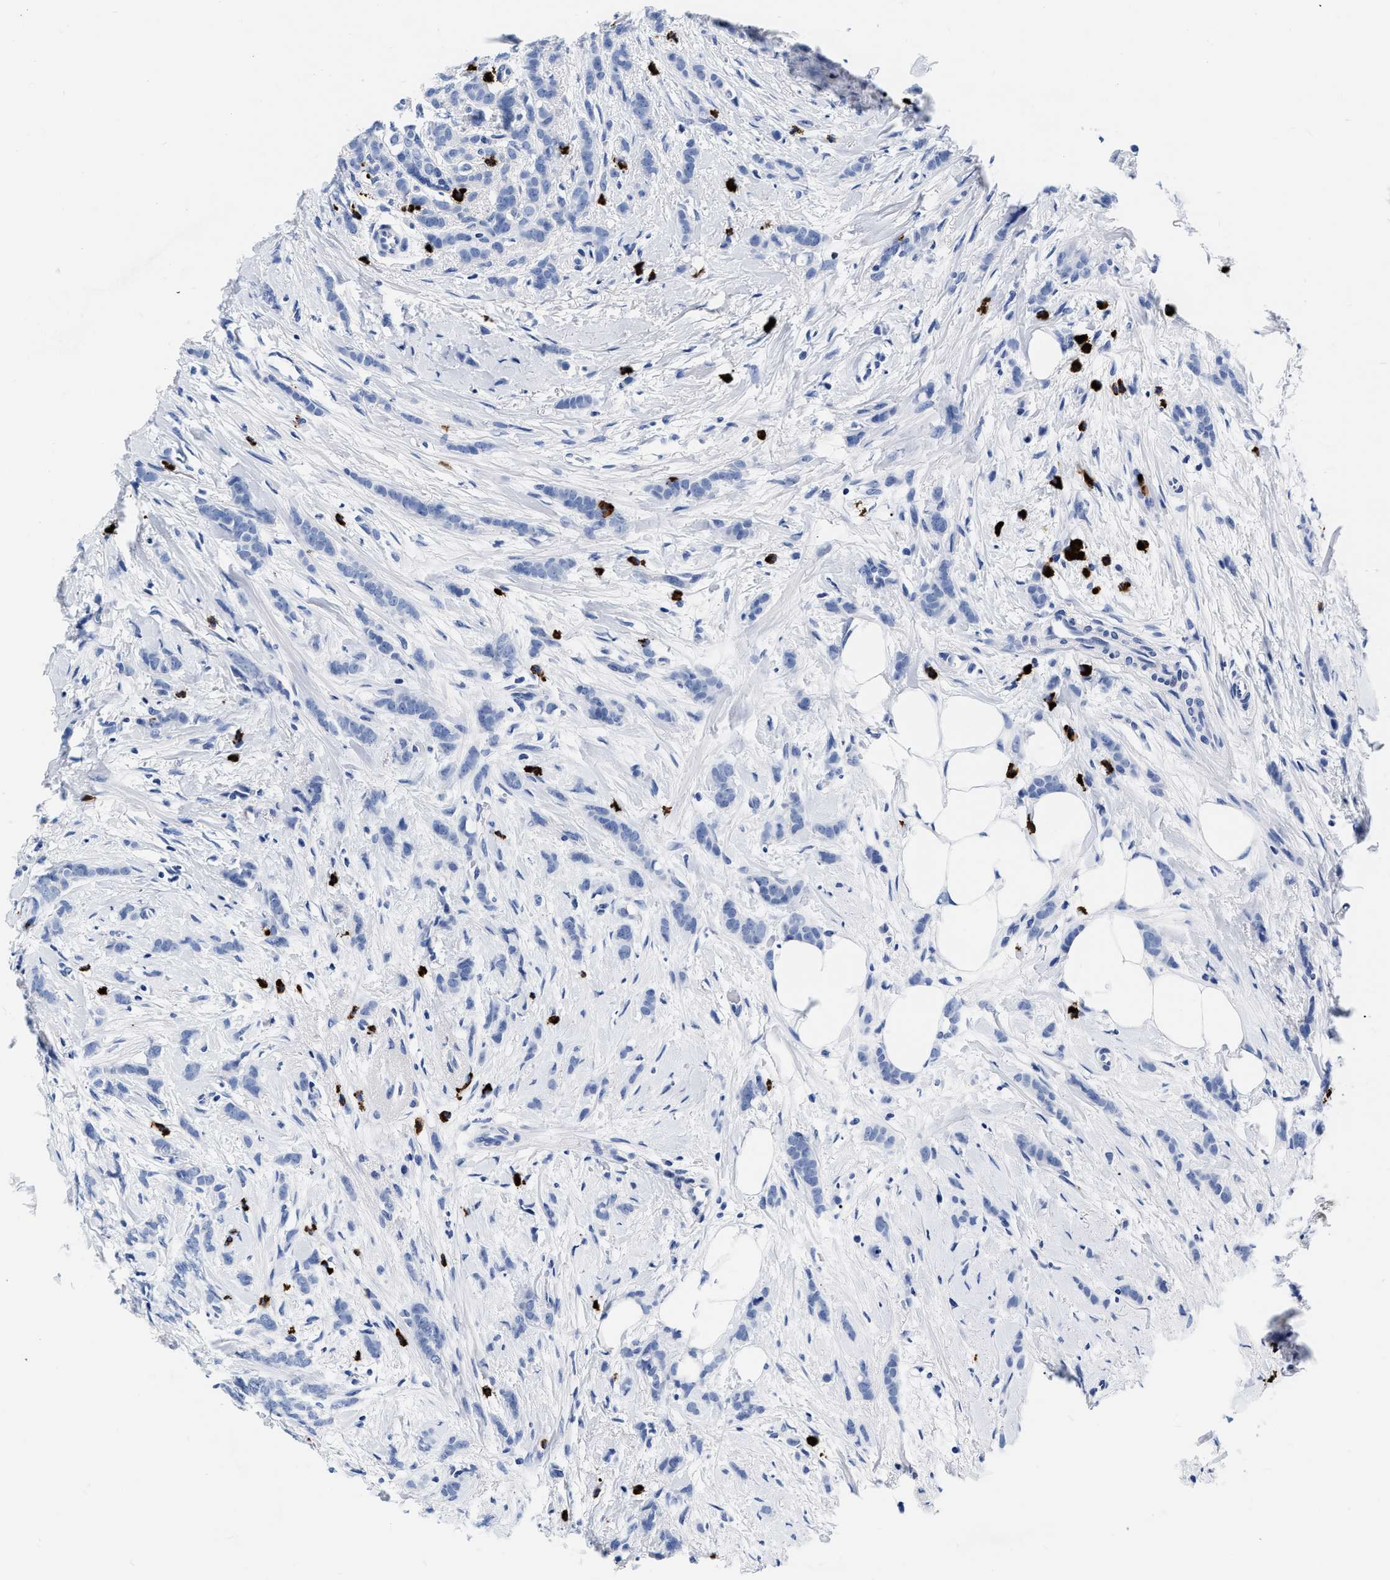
{"staining": {"intensity": "negative", "quantity": "none", "location": "none"}, "tissue": "breast cancer", "cell_type": "Tumor cells", "image_type": "cancer", "snomed": [{"axis": "morphology", "description": "Lobular carcinoma, in situ"}, {"axis": "morphology", "description": "Lobular carcinoma"}, {"axis": "topography", "description": "Breast"}], "caption": "This is a image of immunohistochemistry staining of breast cancer (lobular carcinoma in situ), which shows no staining in tumor cells. (Immunohistochemistry (ihc), brightfield microscopy, high magnification).", "gene": "CER1", "patient": {"sex": "female", "age": 41}}